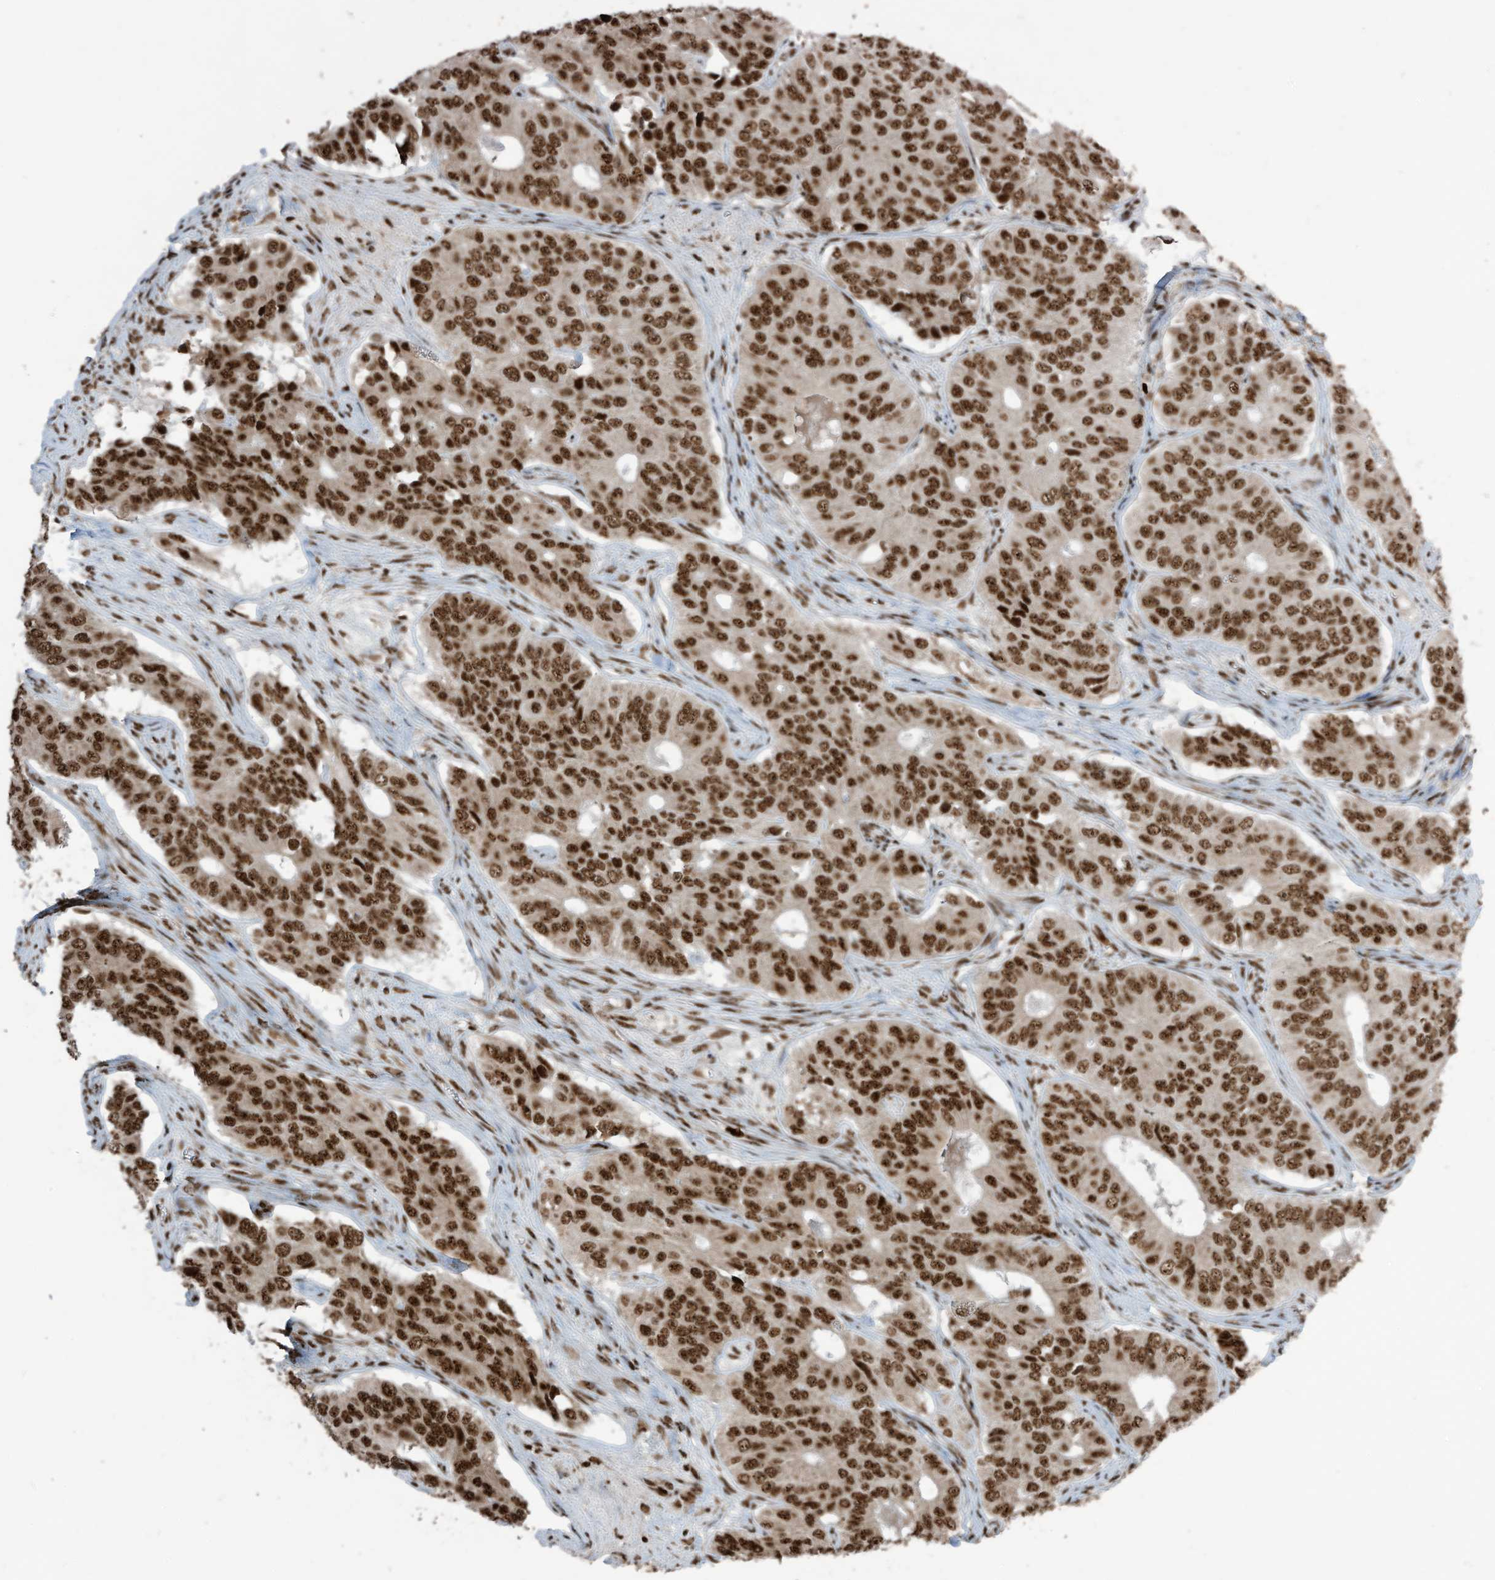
{"staining": {"intensity": "strong", "quantity": ">75%", "location": "nuclear"}, "tissue": "ovarian cancer", "cell_type": "Tumor cells", "image_type": "cancer", "snomed": [{"axis": "morphology", "description": "Carcinoma, endometroid"}, {"axis": "topography", "description": "Ovary"}], "caption": "A micrograph of ovarian endometroid carcinoma stained for a protein shows strong nuclear brown staining in tumor cells.", "gene": "LBH", "patient": {"sex": "female", "age": 51}}